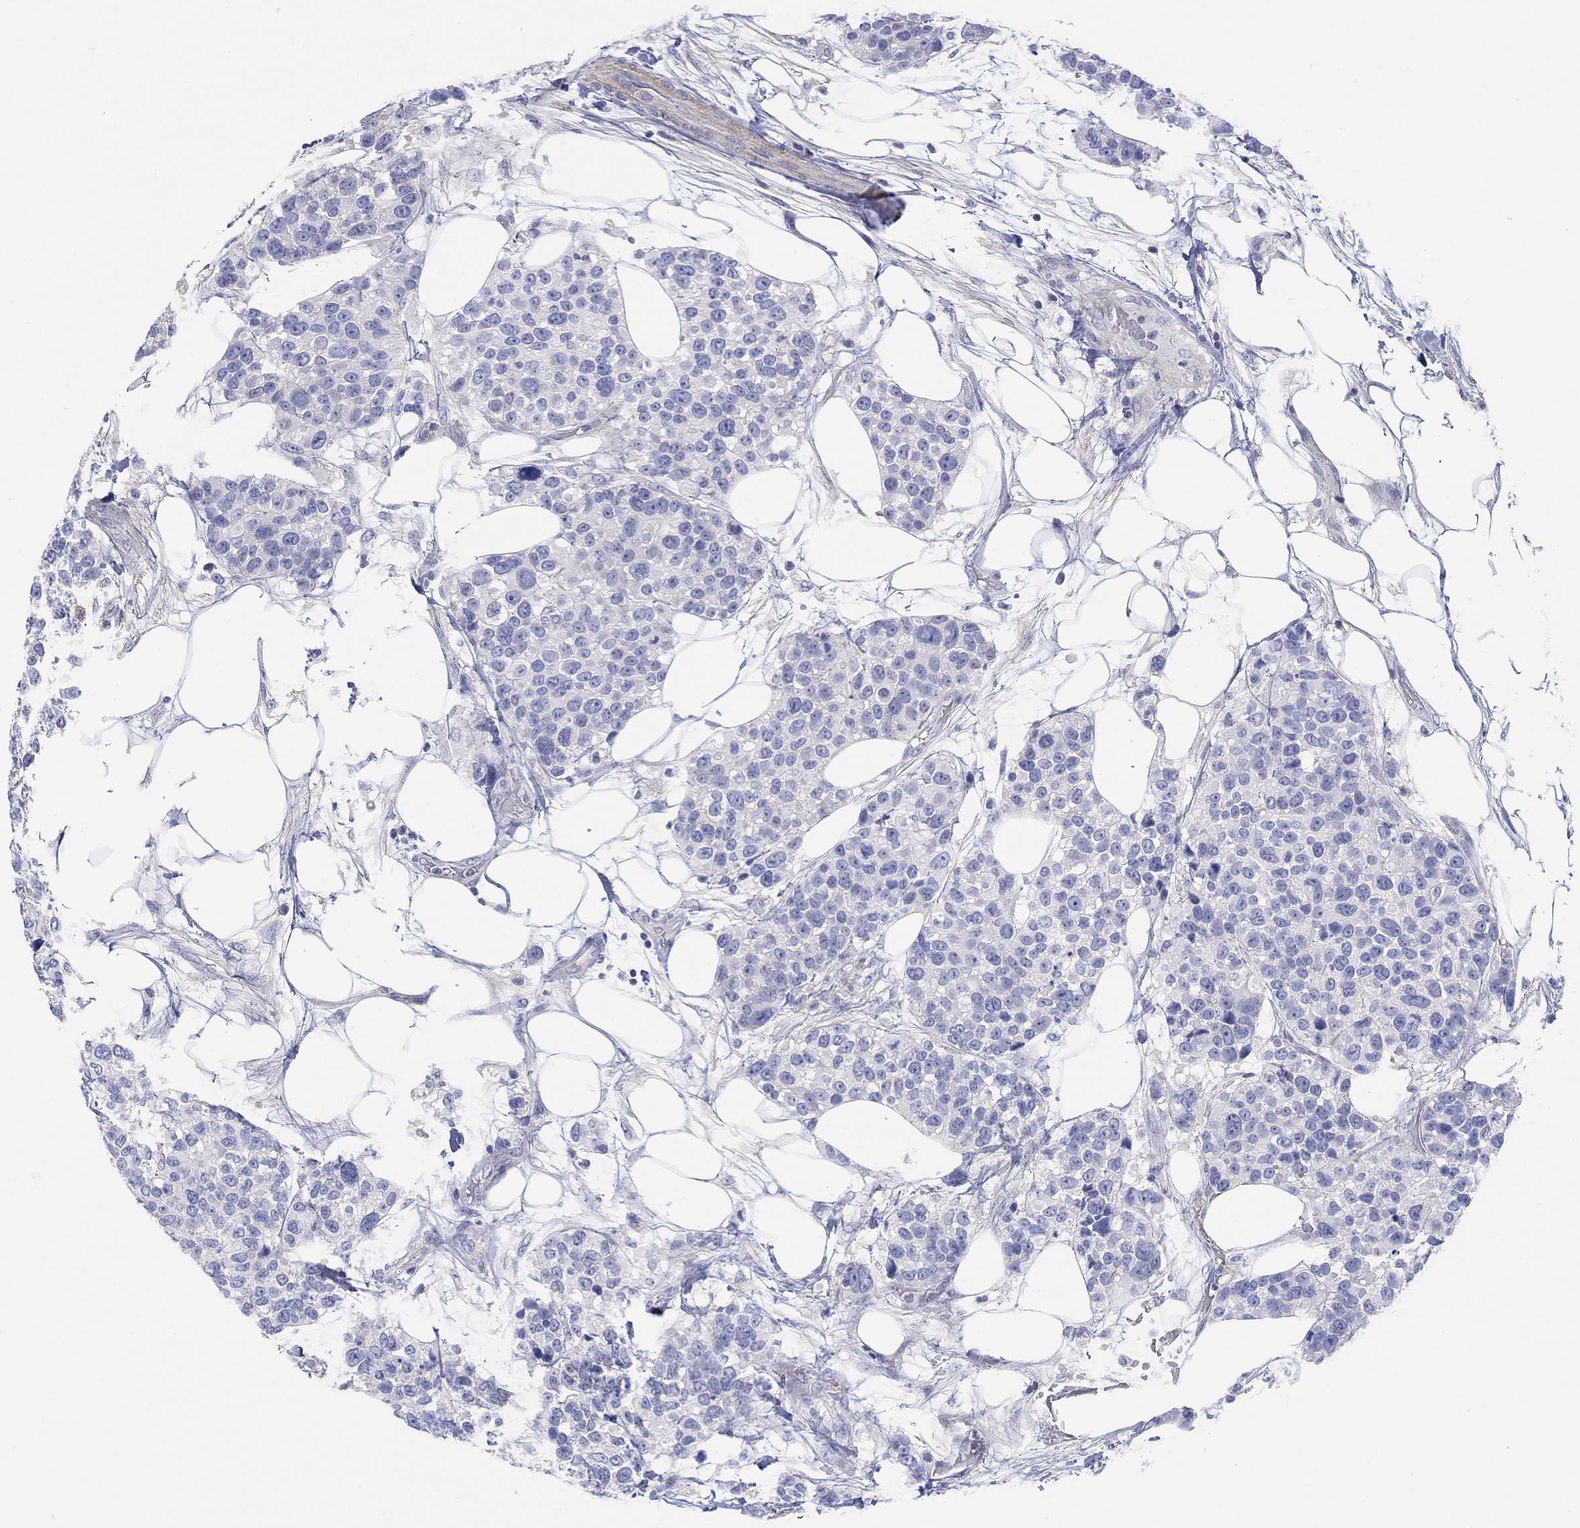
{"staining": {"intensity": "negative", "quantity": "none", "location": "none"}, "tissue": "urothelial cancer", "cell_type": "Tumor cells", "image_type": "cancer", "snomed": [{"axis": "morphology", "description": "Urothelial carcinoma, High grade"}, {"axis": "topography", "description": "Urinary bladder"}], "caption": "DAB (3,3'-diaminobenzidine) immunohistochemical staining of urothelial carcinoma (high-grade) demonstrates no significant expression in tumor cells. (Immunohistochemistry, brightfield microscopy, high magnification).", "gene": "PPIL6", "patient": {"sex": "male", "age": 77}}